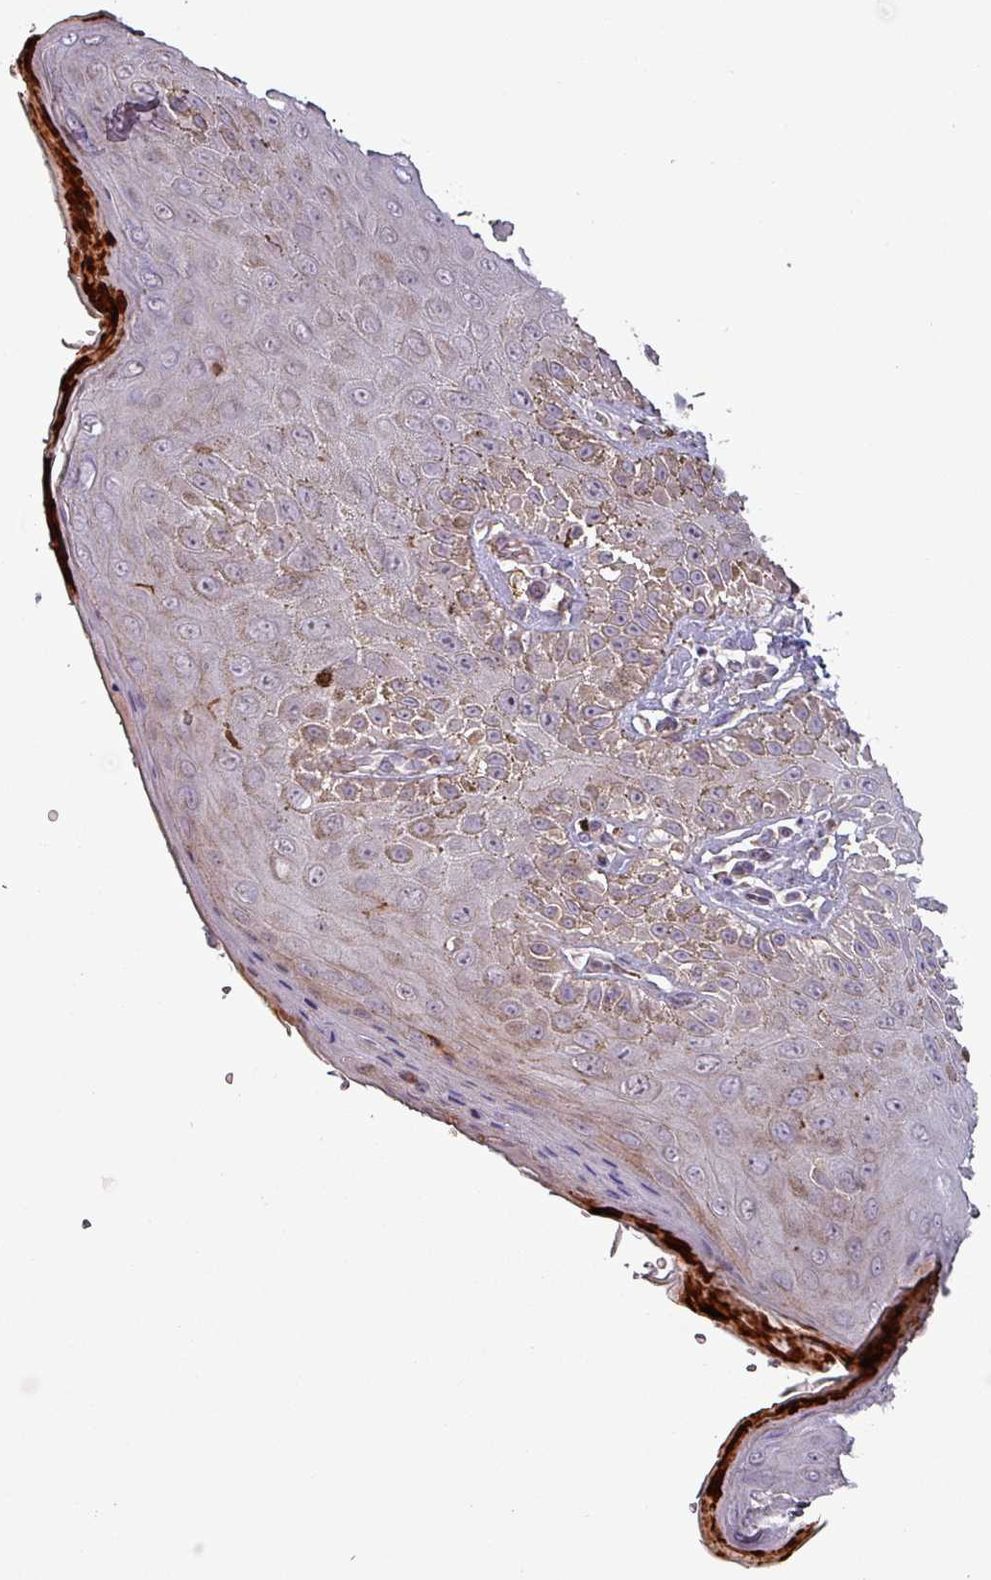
{"staining": {"intensity": "moderate", "quantity": "25%-75%", "location": "cytoplasmic/membranous"}, "tissue": "skin", "cell_type": "Epidermal cells", "image_type": "normal", "snomed": [{"axis": "morphology", "description": "Normal tissue, NOS"}, {"axis": "topography", "description": "Anal"}], "caption": "Immunohistochemical staining of unremarkable human skin demonstrates medium levels of moderate cytoplasmic/membranous staining in approximately 25%-75% of epidermal cells. The protein is stained brown, and the nuclei are stained in blue (DAB IHC with brightfield microscopy, high magnification).", "gene": "TPRA1", "patient": {"sex": "male", "age": 44}}